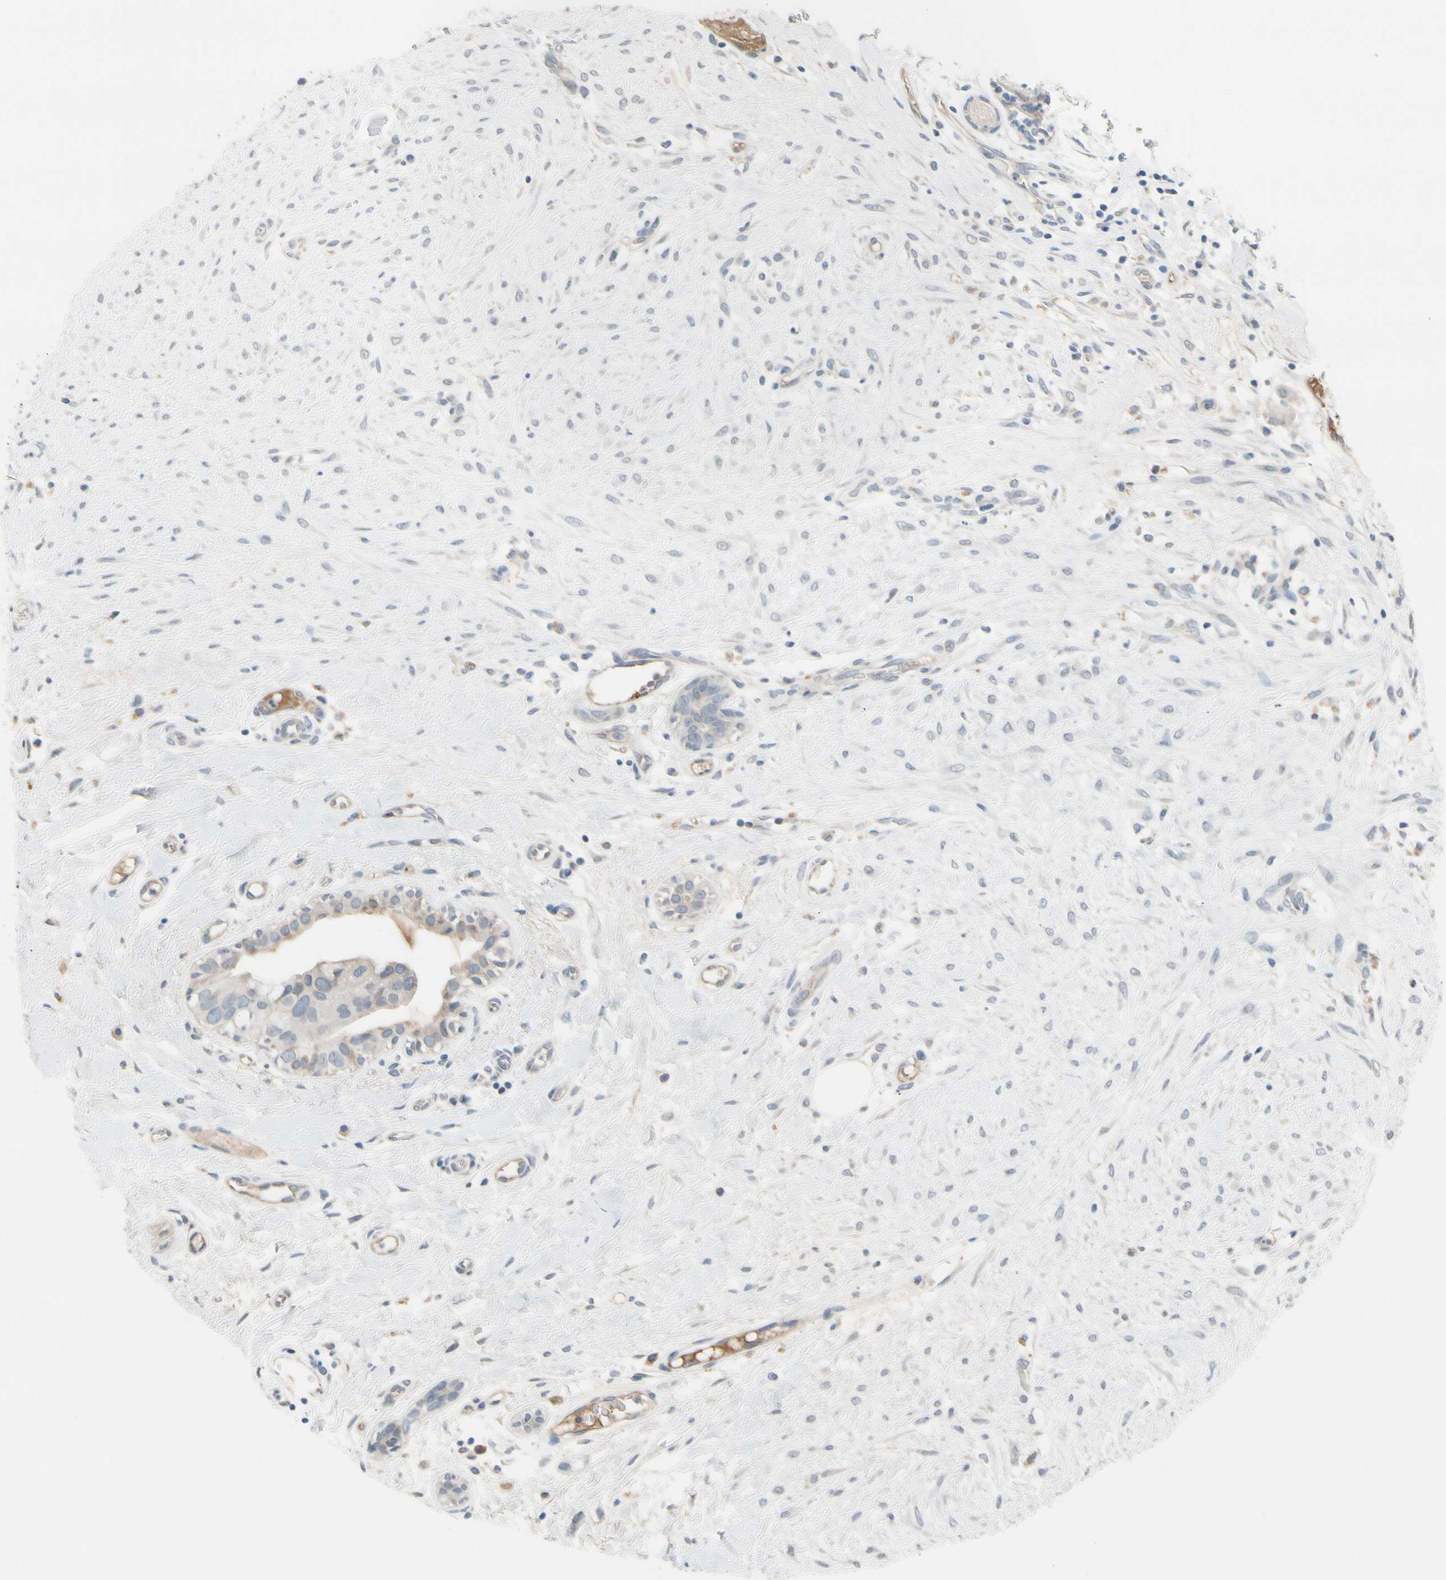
{"staining": {"intensity": "negative", "quantity": "none", "location": "none"}, "tissue": "breast cancer", "cell_type": "Tumor cells", "image_type": "cancer", "snomed": [{"axis": "morphology", "description": "Duct carcinoma"}, {"axis": "topography", "description": "Breast"}], "caption": "IHC of breast cancer reveals no expression in tumor cells.", "gene": "CNDP1", "patient": {"sex": "female", "age": 40}}